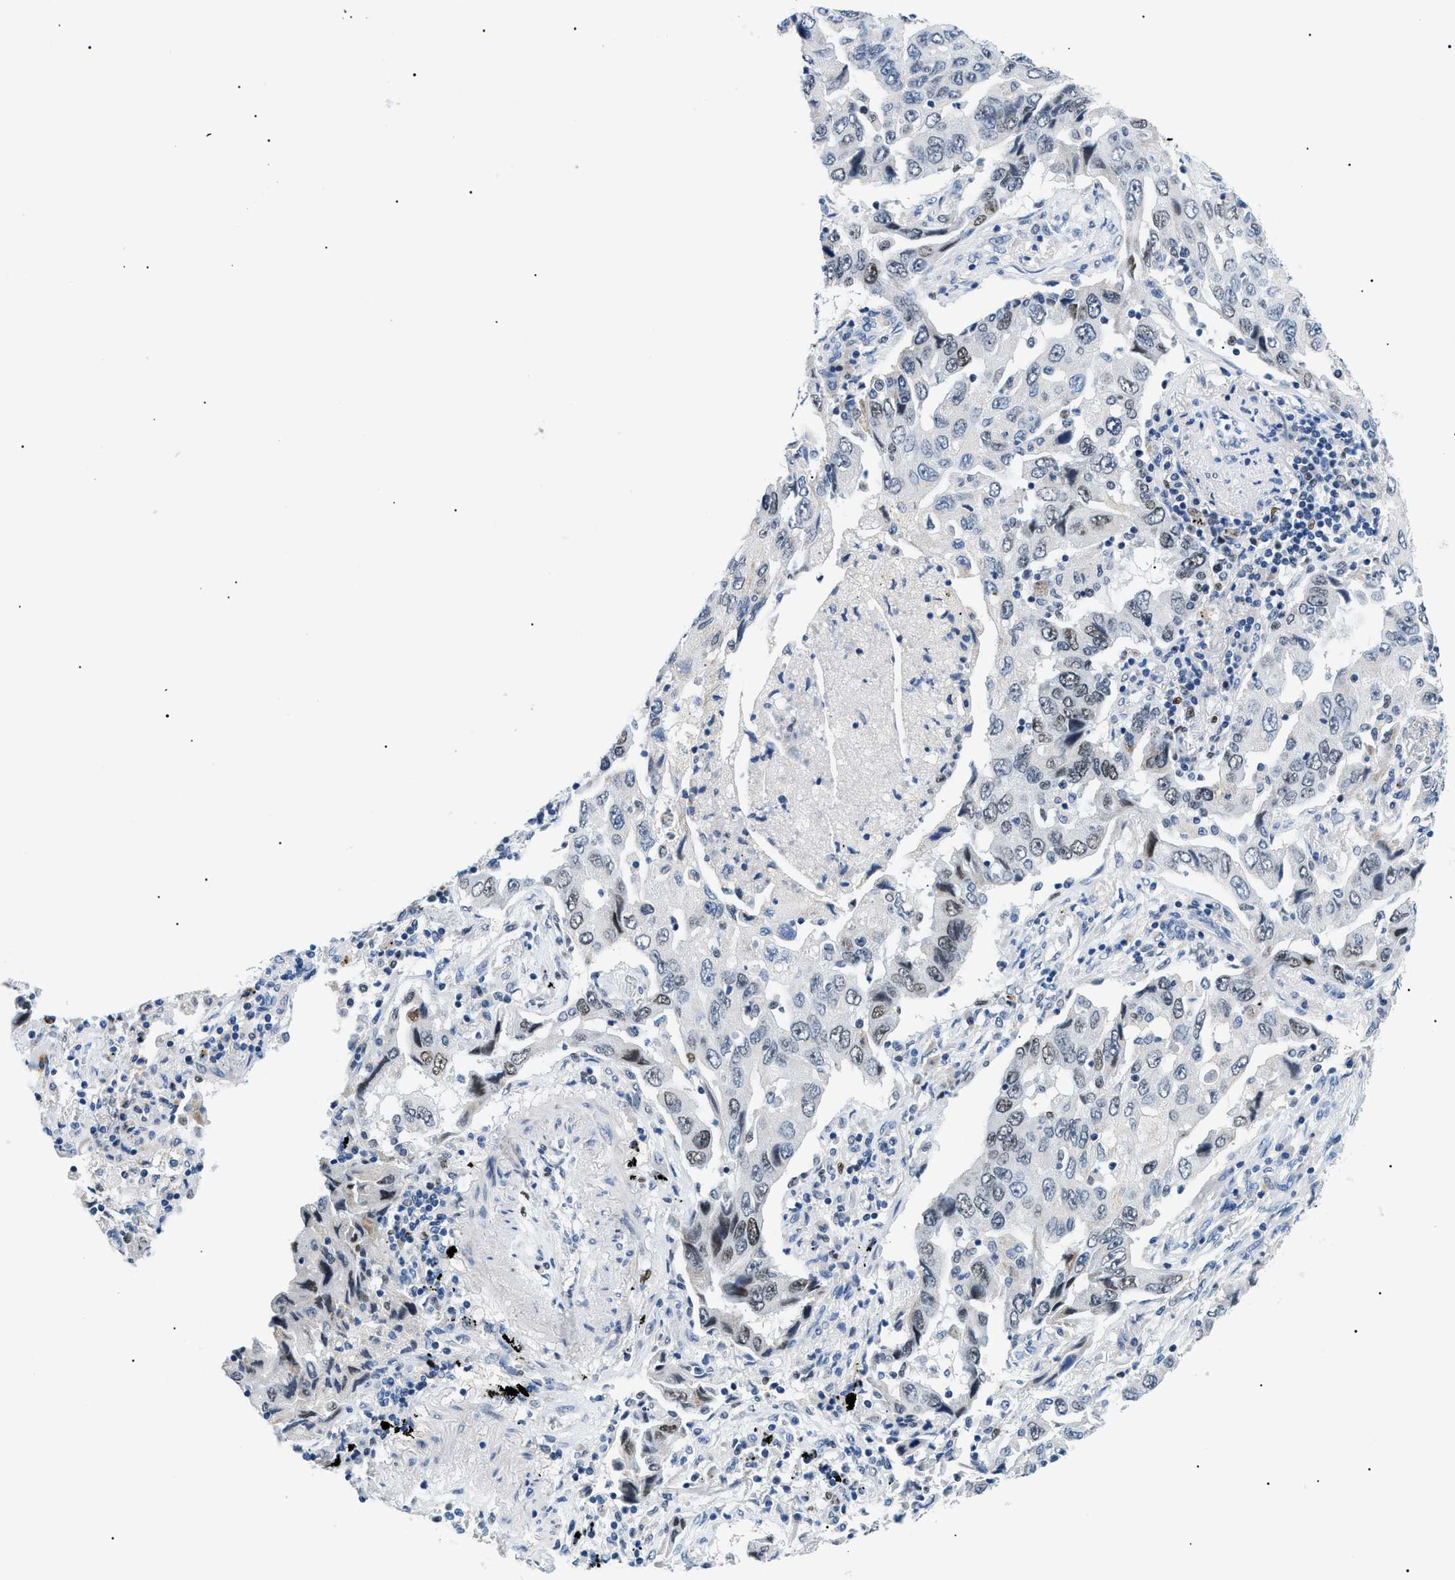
{"staining": {"intensity": "weak", "quantity": "25%-75%", "location": "nuclear"}, "tissue": "lung cancer", "cell_type": "Tumor cells", "image_type": "cancer", "snomed": [{"axis": "morphology", "description": "Adenocarcinoma, NOS"}, {"axis": "topography", "description": "Lung"}], "caption": "Immunohistochemical staining of lung adenocarcinoma reveals low levels of weak nuclear staining in about 25%-75% of tumor cells.", "gene": "SMARCC1", "patient": {"sex": "female", "age": 65}}